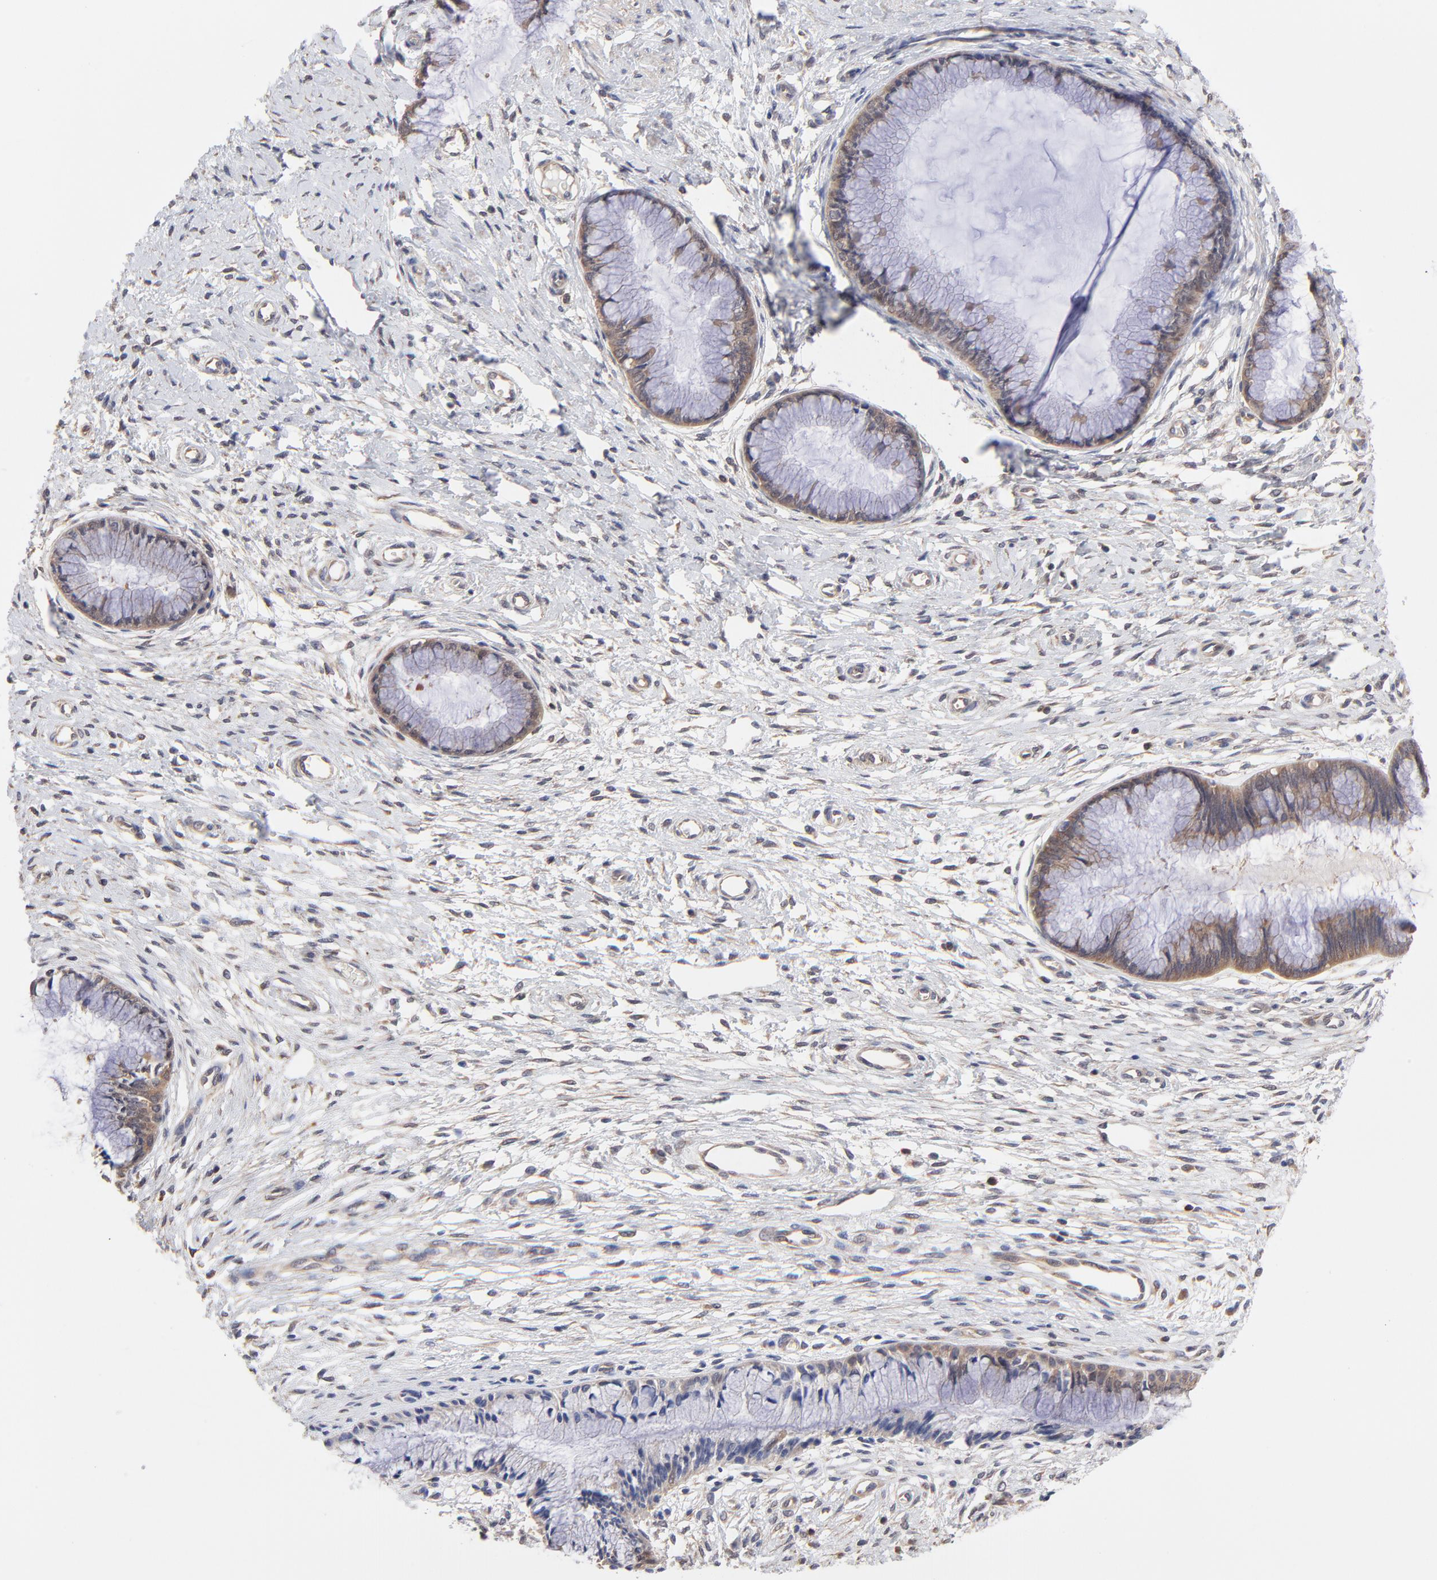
{"staining": {"intensity": "weak", "quantity": ">75%", "location": "cytoplasmic/membranous"}, "tissue": "cervix", "cell_type": "Glandular cells", "image_type": "normal", "snomed": [{"axis": "morphology", "description": "Normal tissue, NOS"}, {"axis": "topography", "description": "Cervix"}], "caption": "Cervix stained with immunohistochemistry shows weak cytoplasmic/membranous positivity in approximately >75% of glandular cells.", "gene": "PCMT1", "patient": {"sex": "female", "age": 27}}